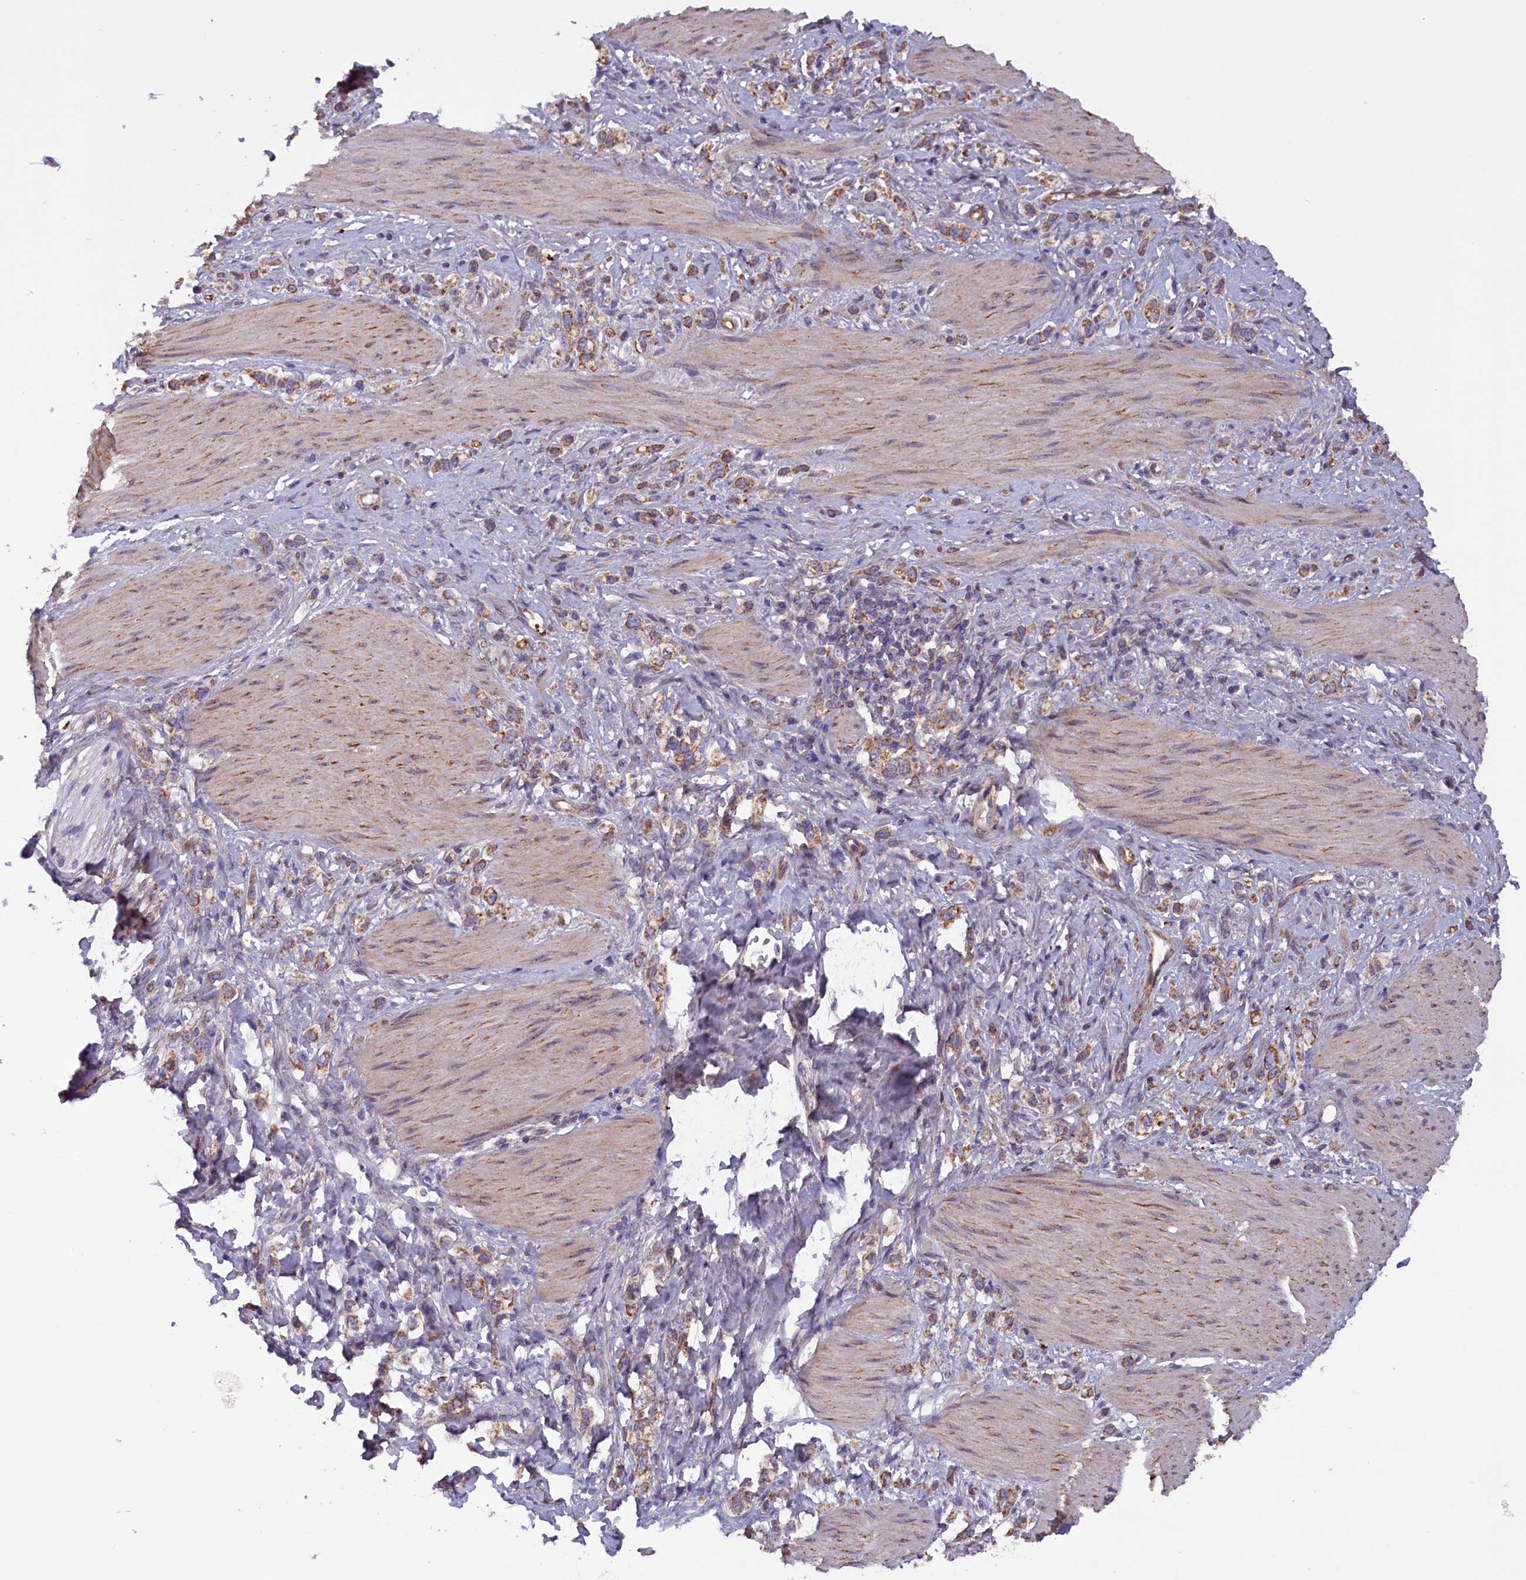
{"staining": {"intensity": "moderate", "quantity": ">75%", "location": "cytoplasmic/membranous"}, "tissue": "stomach cancer", "cell_type": "Tumor cells", "image_type": "cancer", "snomed": [{"axis": "morphology", "description": "Adenocarcinoma, NOS"}, {"axis": "topography", "description": "Stomach"}], "caption": "The micrograph reveals immunohistochemical staining of stomach adenocarcinoma. There is moderate cytoplasmic/membranous positivity is present in about >75% of tumor cells. Nuclei are stained in blue.", "gene": "ACAD8", "patient": {"sex": "female", "age": 65}}